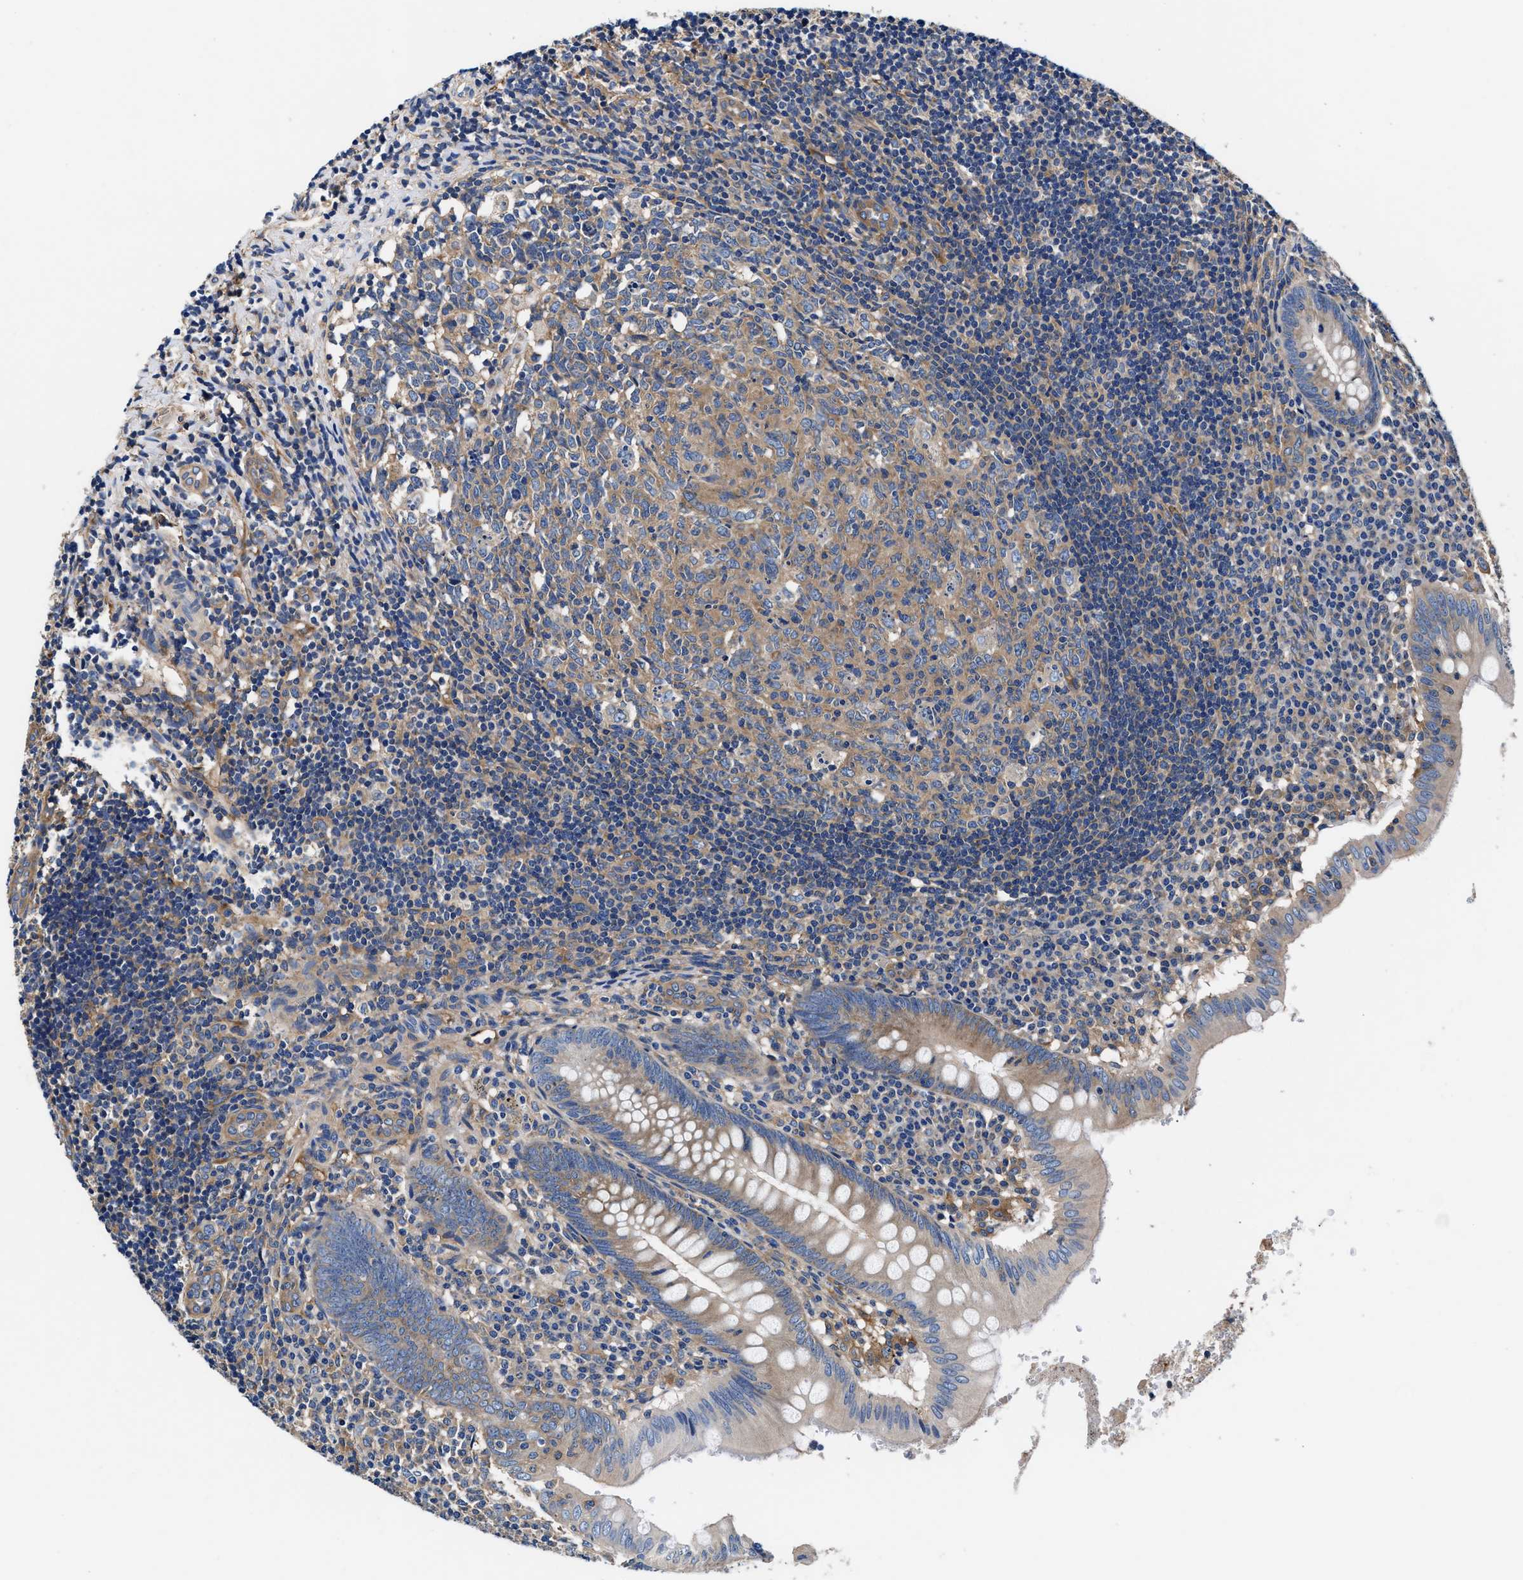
{"staining": {"intensity": "moderate", "quantity": "25%-75%", "location": "cytoplasmic/membranous"}, "tissue": "appendix", "cell_type": "Glandular cells", "image_type": "normal", "snomed": [{"axis": "morphology", "description": "Normal tissue, NOS"}, {"axis": "topography", "description": "Appendix"}], "caption": "Immunohistochemistry (IHC) of benign appendix displays medium levels of moderate cytoplasmic/membranous positivity in approximately 25%-75% of glandular cells.", "gene": "SH3GL1", "patient": {"sex": "male", "age": 8}}